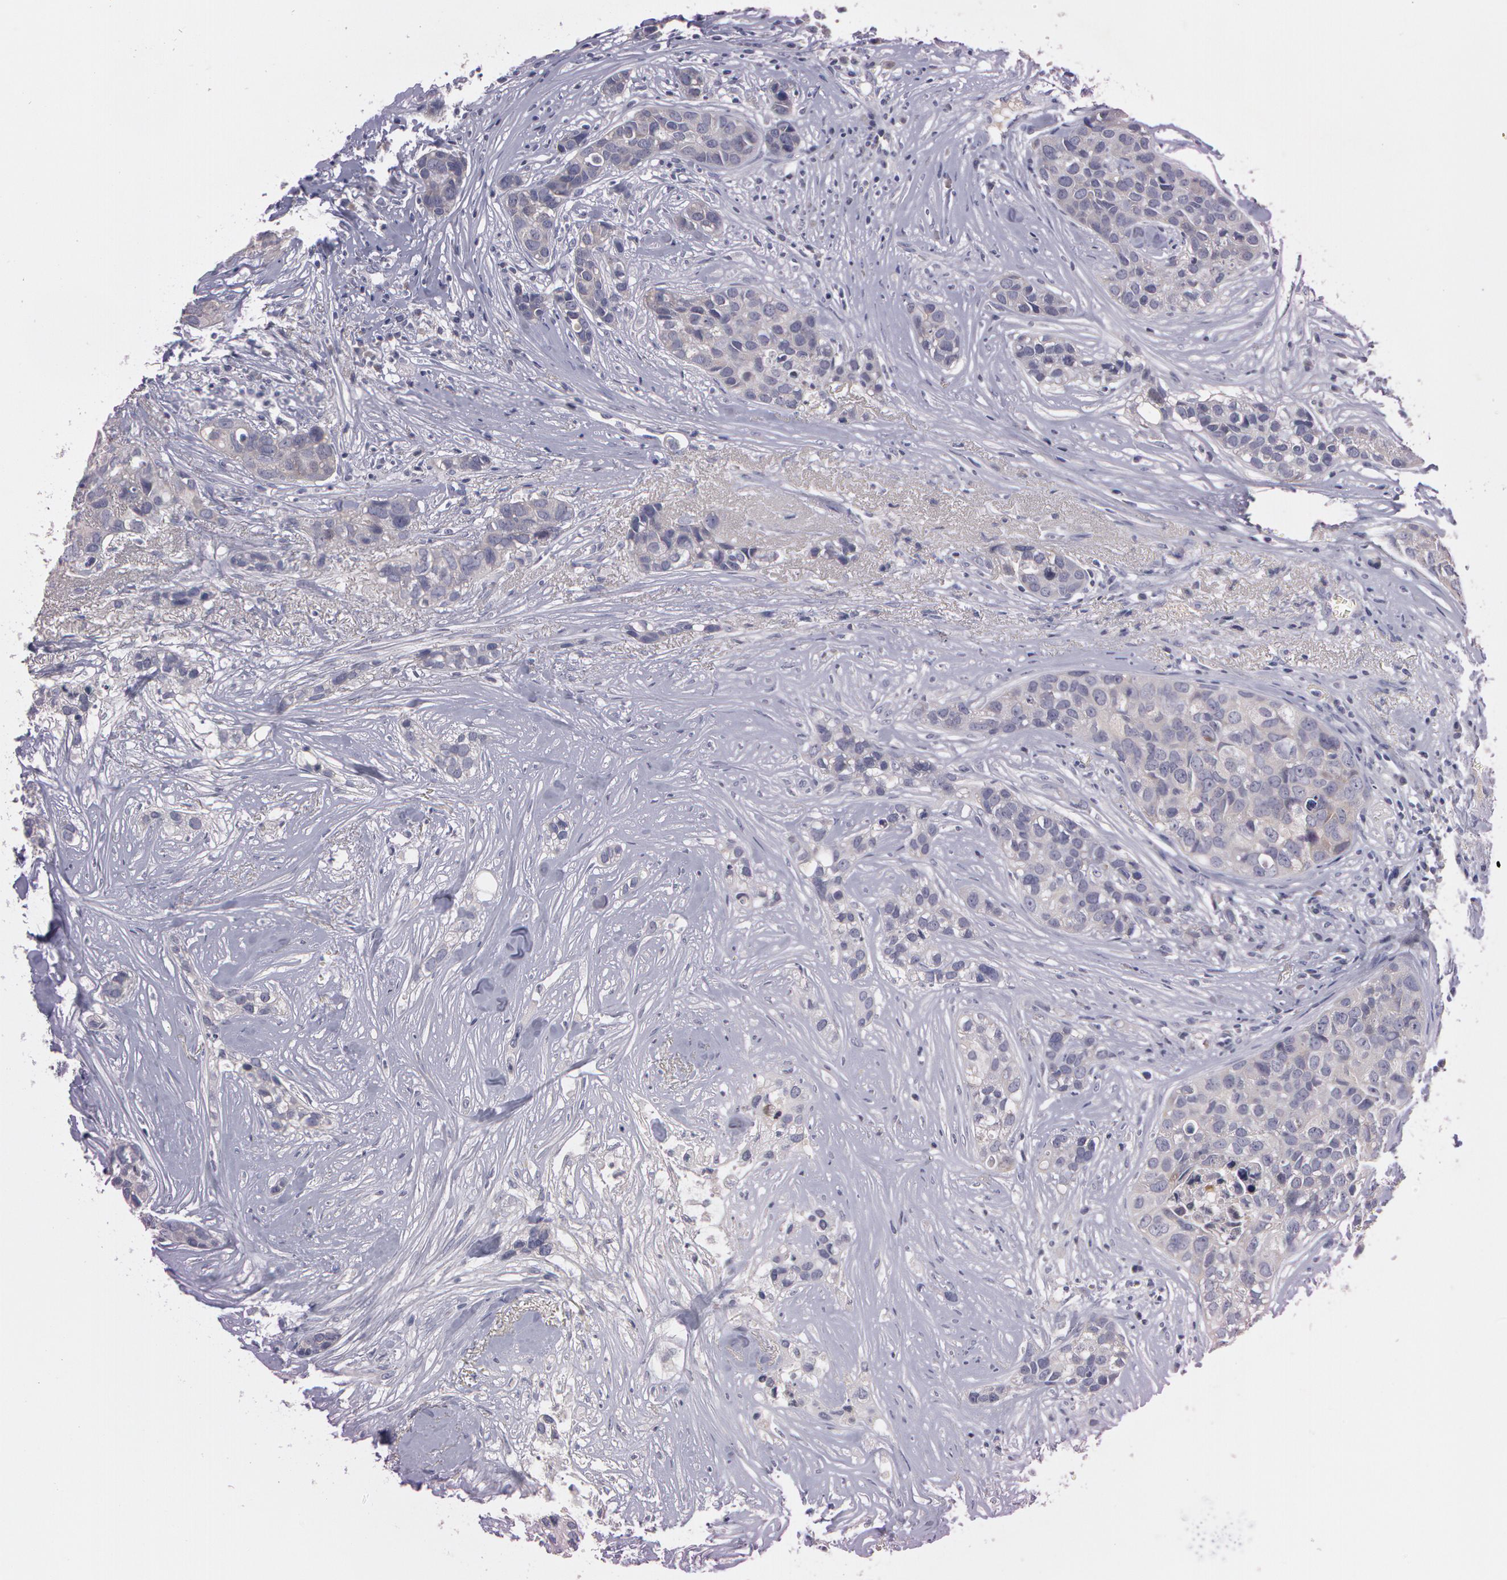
{"staining": {"intensity": "weak", "quantity": "<25%", "location": "cytoplasmic/membranous"}, "tissue": "breast cancer", "cell_type": "Tumor cells", "image_type": "cancer", "snomed": [{"axis": "morphology", "description": "Duct carcinoma"}, {"axis": "topography", "description": "Breast"}], "caption": "This histopathology image is of breast cancer (invasive ductal carcinoma) stained with immunohistochemistry to label a protein in brown with the nuclei are counter-stained blue. There is no positivity in tumor cells. (DAB immunohistochemistry with hematoxylin counter stain).", "gene": "MXRA5", "patient": {"sex": "female", "age": 91}}